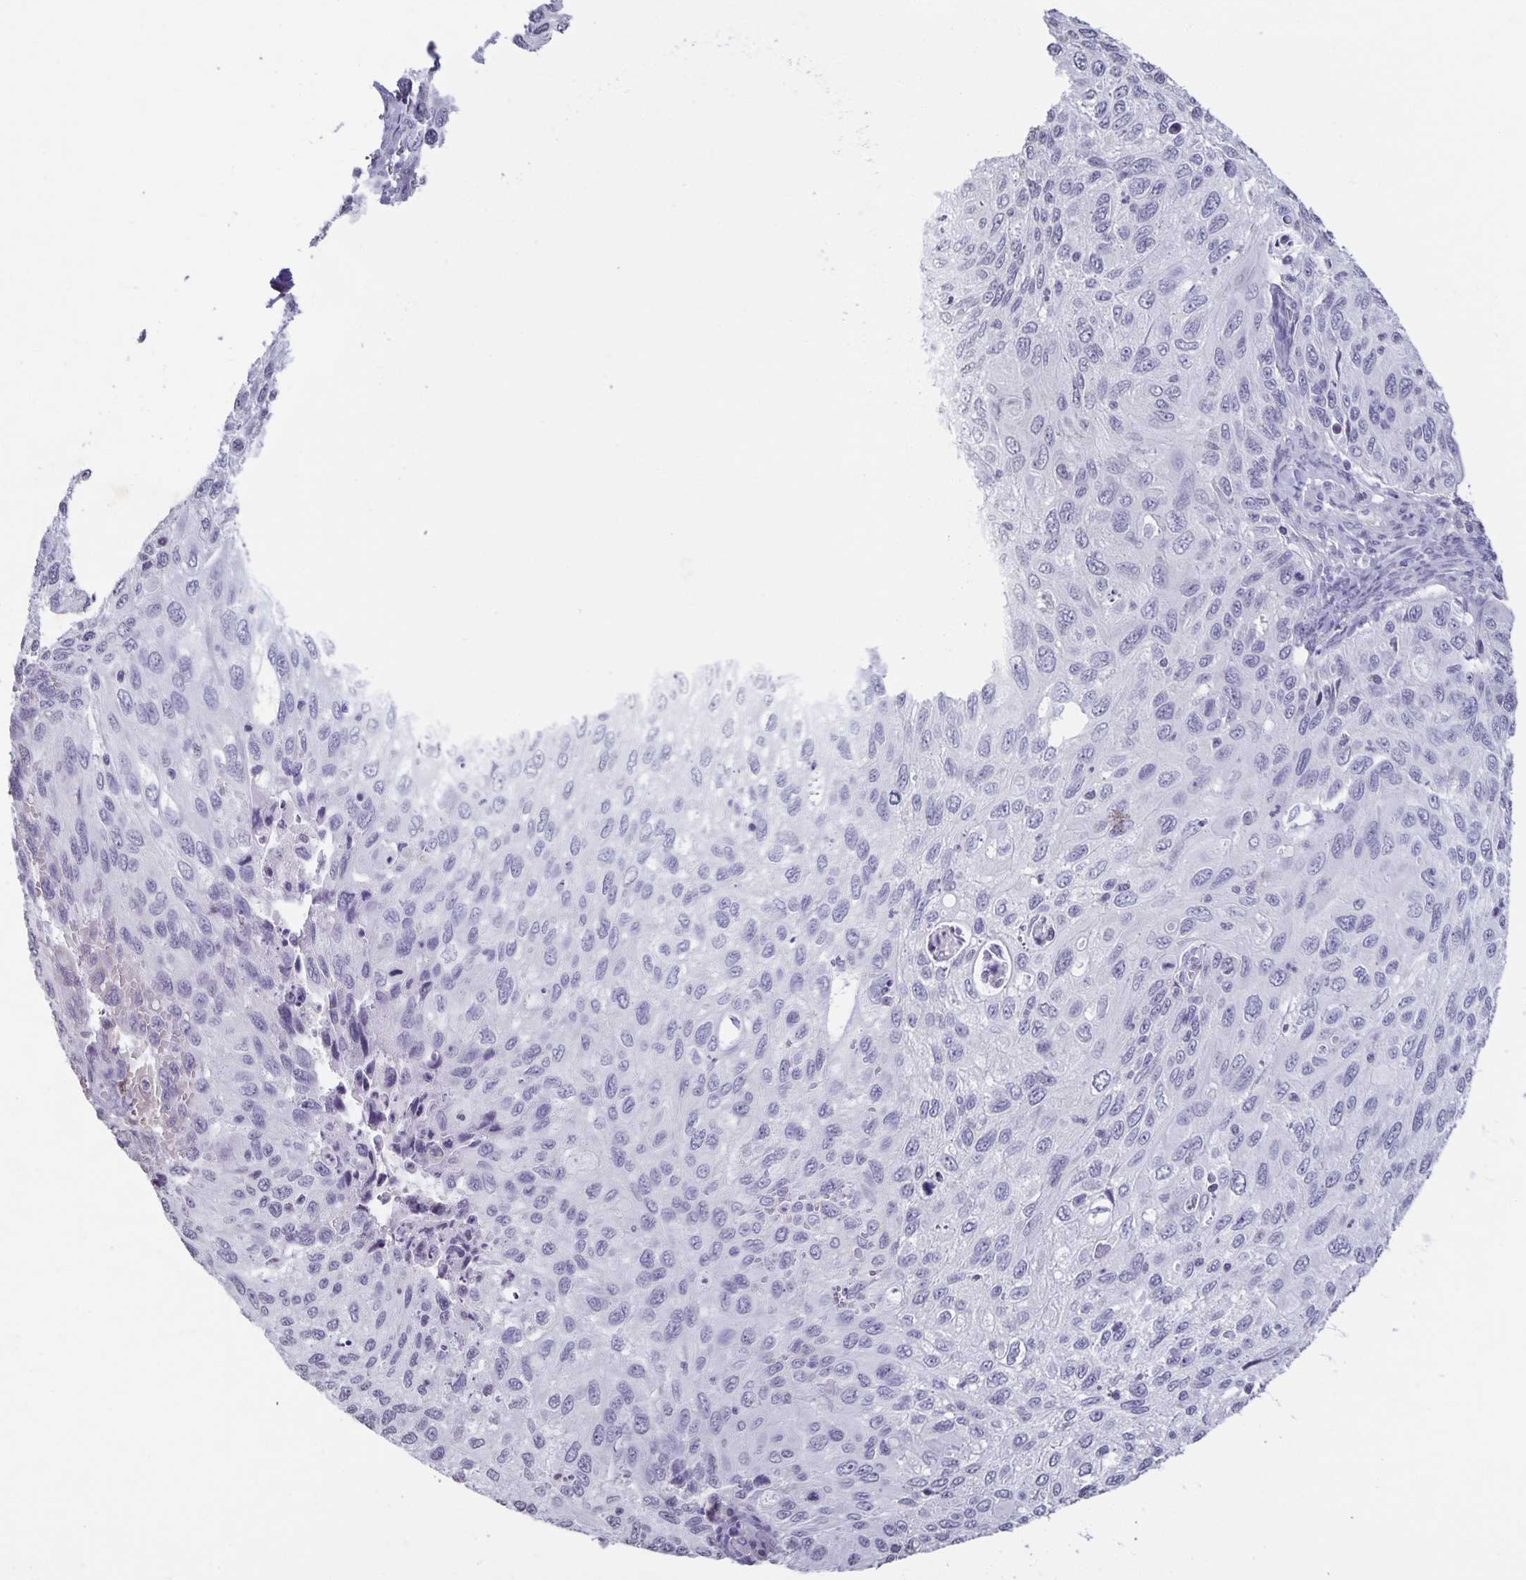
{"staining": {"intensity": "negative", "quantity": "none", "location": "none"}, "tissue": "cervical cancer", "cell_type": "Tumor cells", "image_type": "cancer", "snomed": [{"axis": "morphology", "description": "Squamous cell carcinoma, NOS"}, {"axis": "topography", "description": "Cervix"}], "caption": "Immunohistochemistry (IHC) micrograph of neoplastic tissue: squamous cell carcinoma (cervical) stained with DAB (3,3'-diaminobenzidine) demonstrates no significant protein positivity in tumor cells. The staining was performed using DAB to visualize the protein expression in brown, while the nuclei were stained in blue with hematoxylin (Magnification: 20x).", "gene": "AQP4", "patient": {"sex": "female", "age": 70}}